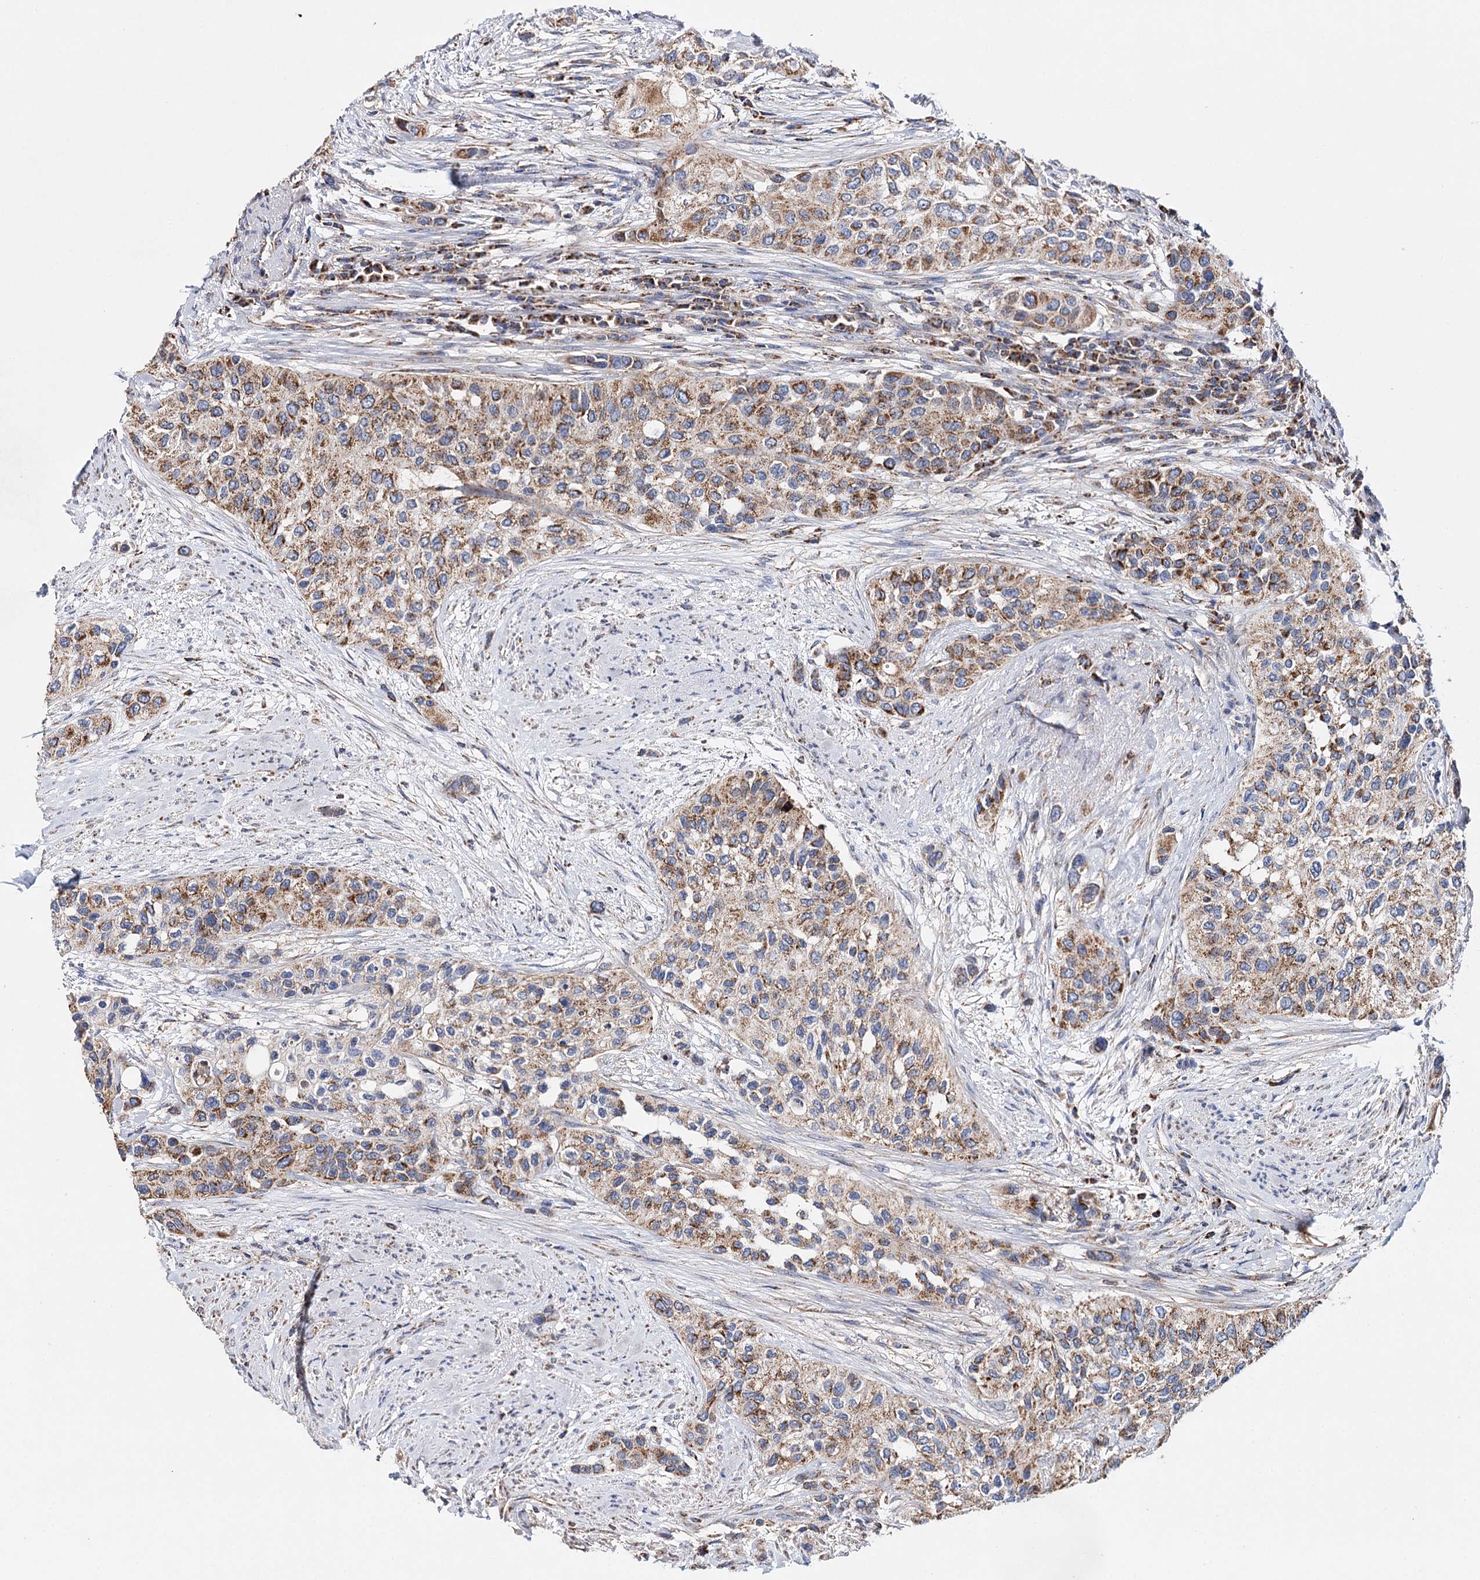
{"staining": {"intensity": "moderate", "quantity": ">75%", "location": "cytoplasmic/membranous"}, "tissue": "urothelial cancer", "cell_type": "Tumor cells", "image_type": "cancer", "snomed": [{"axis": "morphology", "description": "Normal tissue, NOS"}, {"axis": "morphology", "description": "Urothelial carcinoma, High grade"}, {"axis": "topography", "description": "Vascular tissue"}, {"axis": "topography", "description": "Urinary bladder"}], "caption": "Immunohistochemical staining of urothelial carcinoma (high-grade) demonstrates moderate cytoplasmic/membranous protein staining in approximately >75% of tumor cells.", "gene": "CFAP46", "patient": {"sex": "female", "age": 56}}